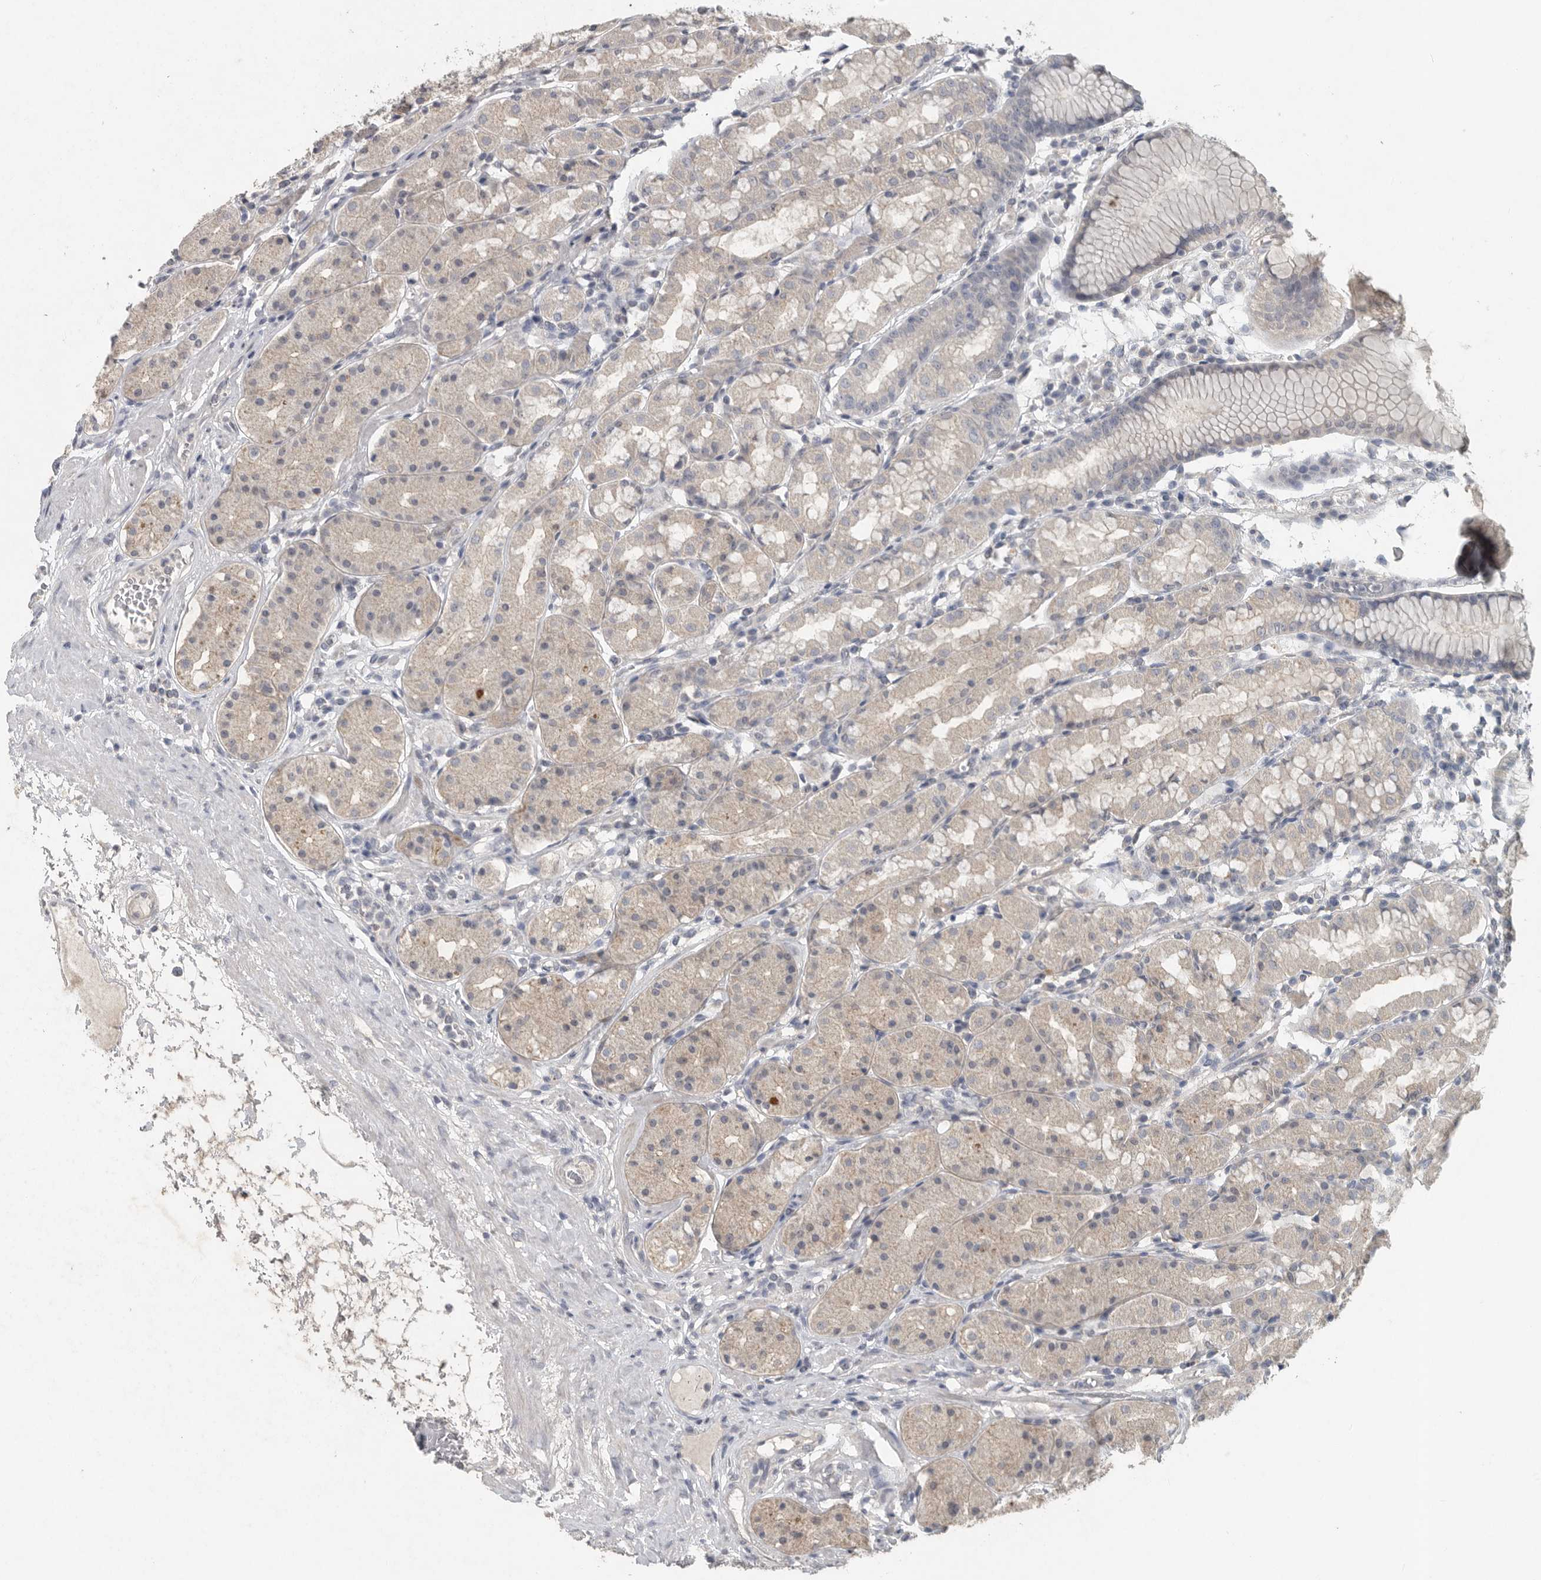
{"staining": {"intensity": "weak", "quantity": "<25%", "location": "cytoplasmic/membranous"}, "tissue": "stomach", "cell_type": "Glandular cells", "image_type": "normal", "snomed": [{"axis": "morphology", "description": "Normal tissue, NOS"}, {"axis": "topography", "description": "Stomach, lower"}], "caption": "Immunohistochemistry of unremarkable stomach exhibits no staining in glandular cells. (Stains: DAB (3,3'-diaminobenzidine) IHC with hematoxylin counter stain, Microscopy: brightfield microscopy at high magnification).", "gene": "REG4", "patient": {"sex": "female", "age": 56}}